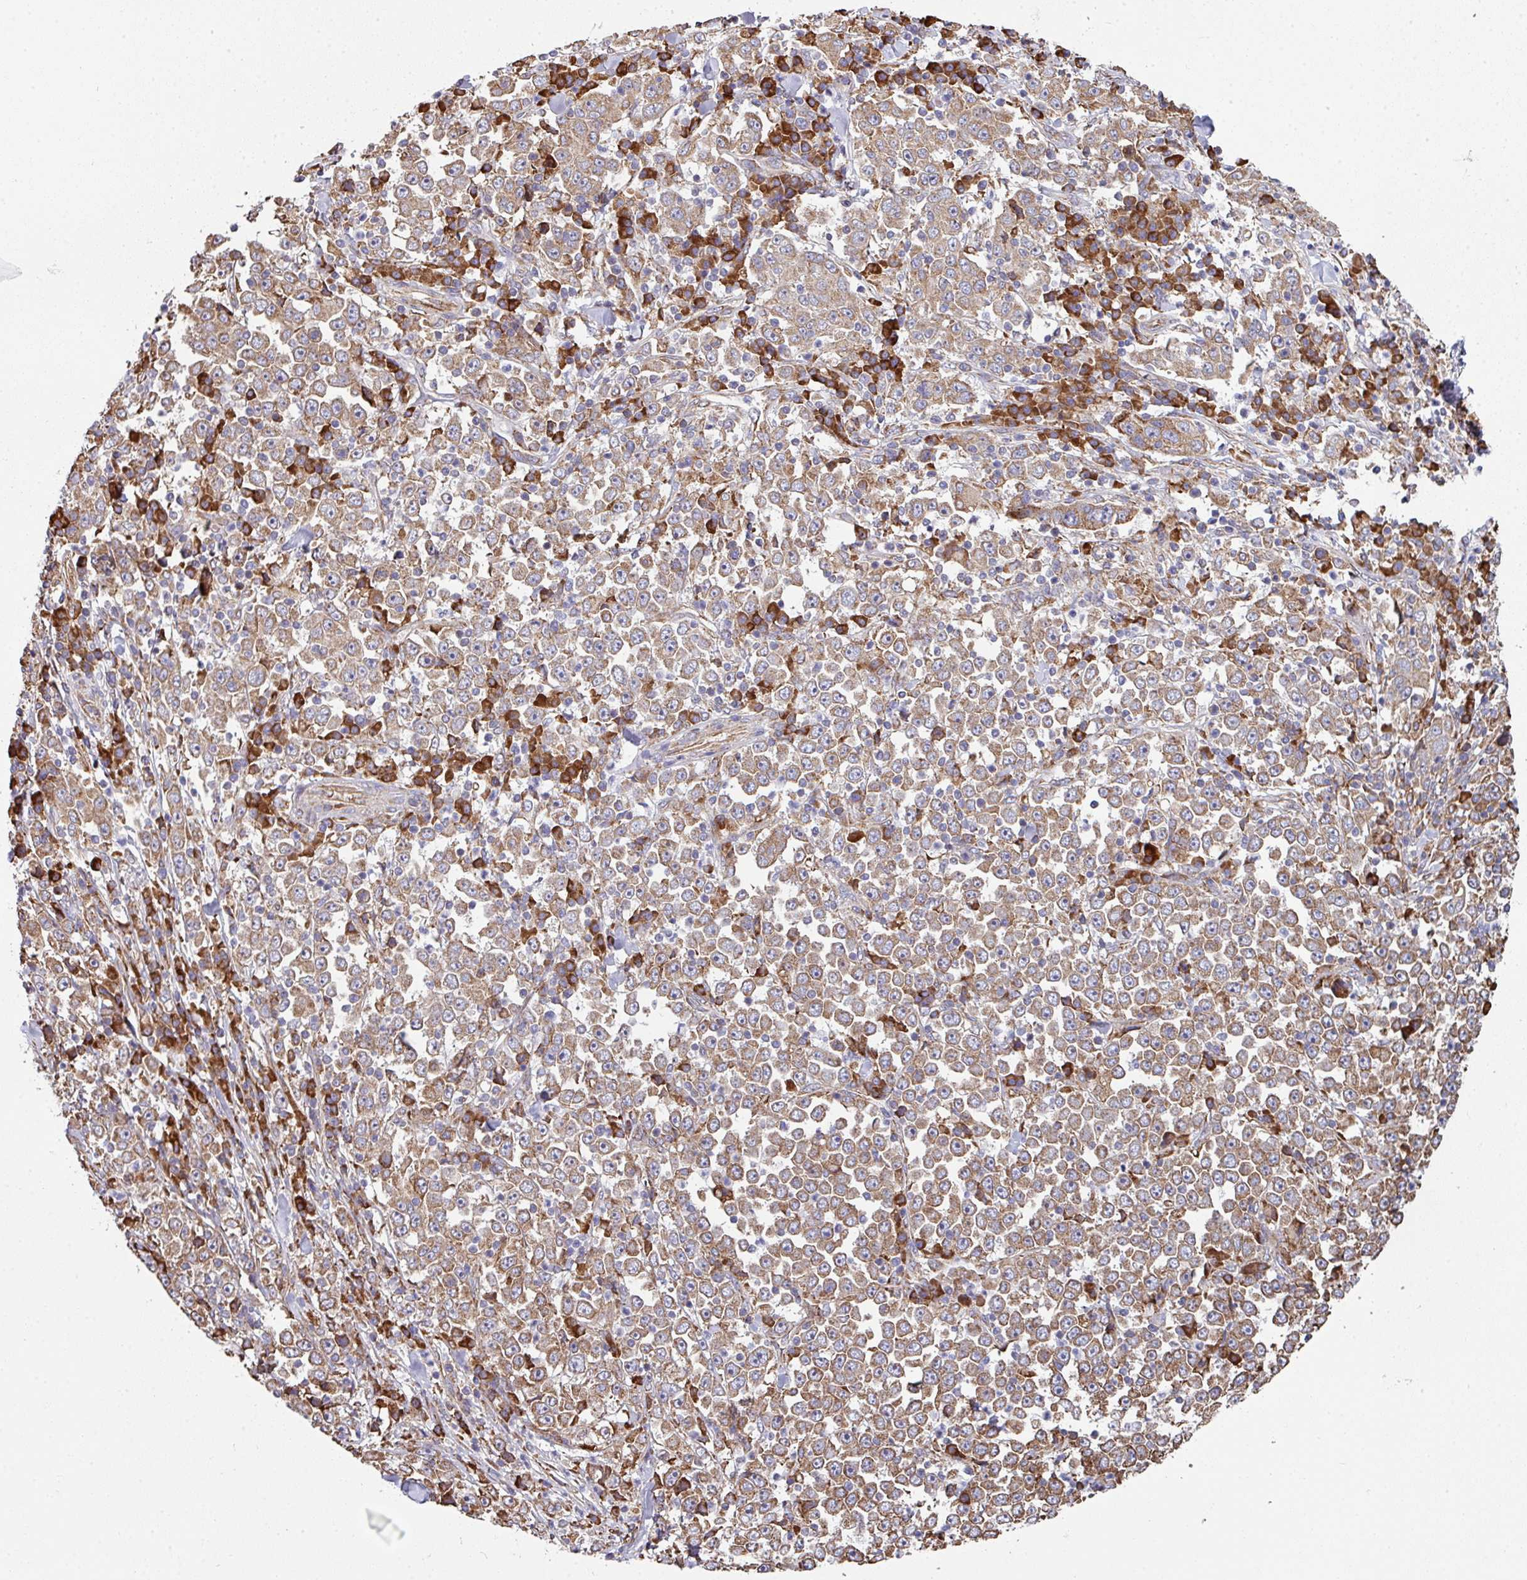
{"staining": {"intensity": "moderate", "quantity": ">75%", "location": "cytoplasmic/membranous"}, "tissue": "stomach cancer", "cell_type": "Tumor cells", "image_type": "cancer", "snomed": [{"axis": "morphology", "description": "Normal tissue, NOS"}, {"axis": "morphology", "description": "Adenocarcinoma, NOS"}, {"axis": "topography", "description": "Stomach, upper"}, {"axis": "topography", "description": "Stomach"}], "caption": "Protein expression analysis of stomach cancer shows moderate cytoplasmic/membranous positivity in approximately >75% of tumor cells.", "gene": "FAT4", "patient": {"sex": "male", "age": 59}}